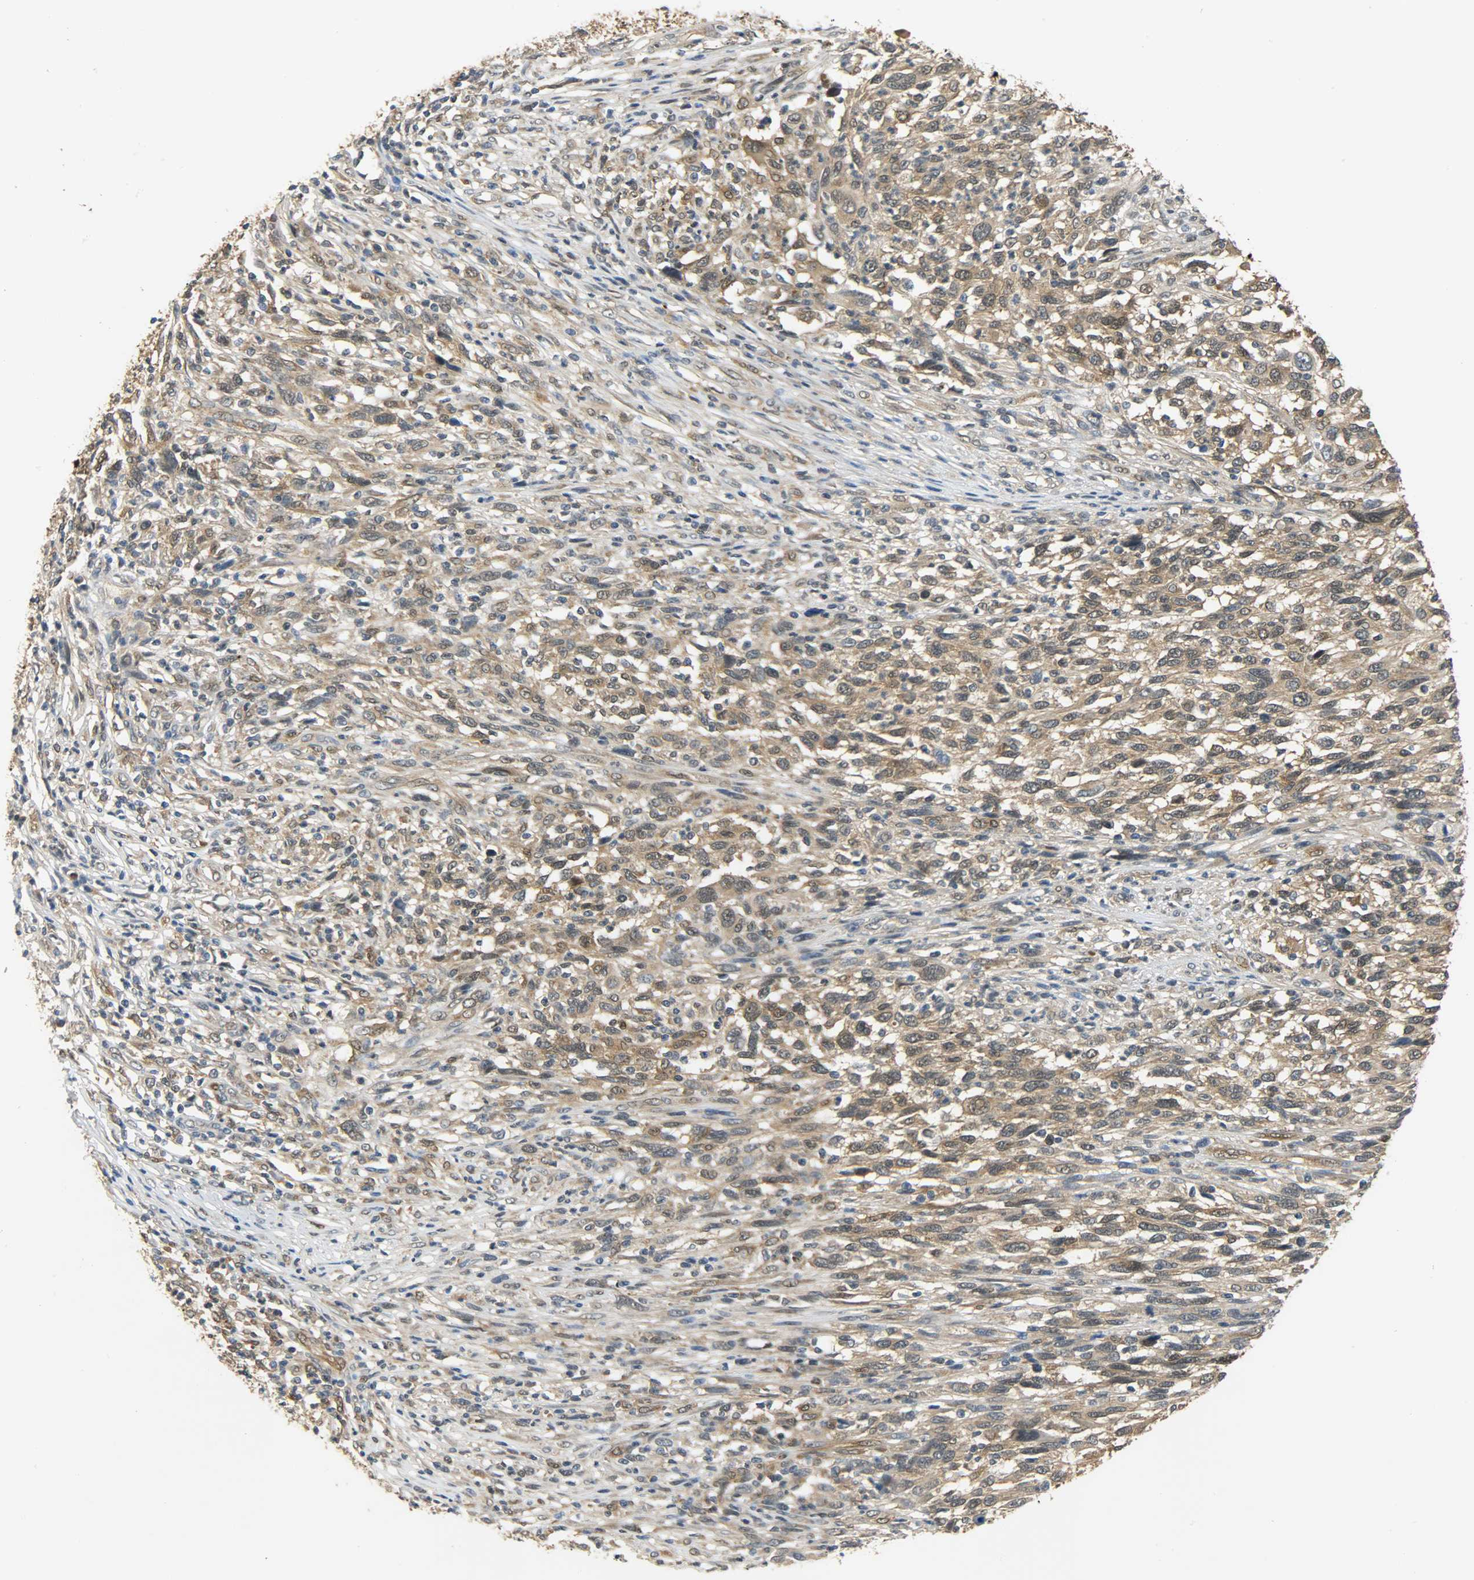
{"staining": {"intensity": "moderate", "quantity": ">75%", "location": "cytoplasmic/membranous,nuclear"}, "tissue": "melanoma", "cell_type": "Tumor cells", "image_type": "cancer", "snomed": [{"axis": "morphology", "description": "Malignant melanoma, Metastatic site"}, {"axis": "topography", "description": "Lymph node"}], "caption": "Melanoma tissue displays moderate cytoplasmic/membranous and nuclear staining in approximately >75% of tumor cells", "gene": "EIF4EBP1", "patient": {"sex": "male", "age": 61}}